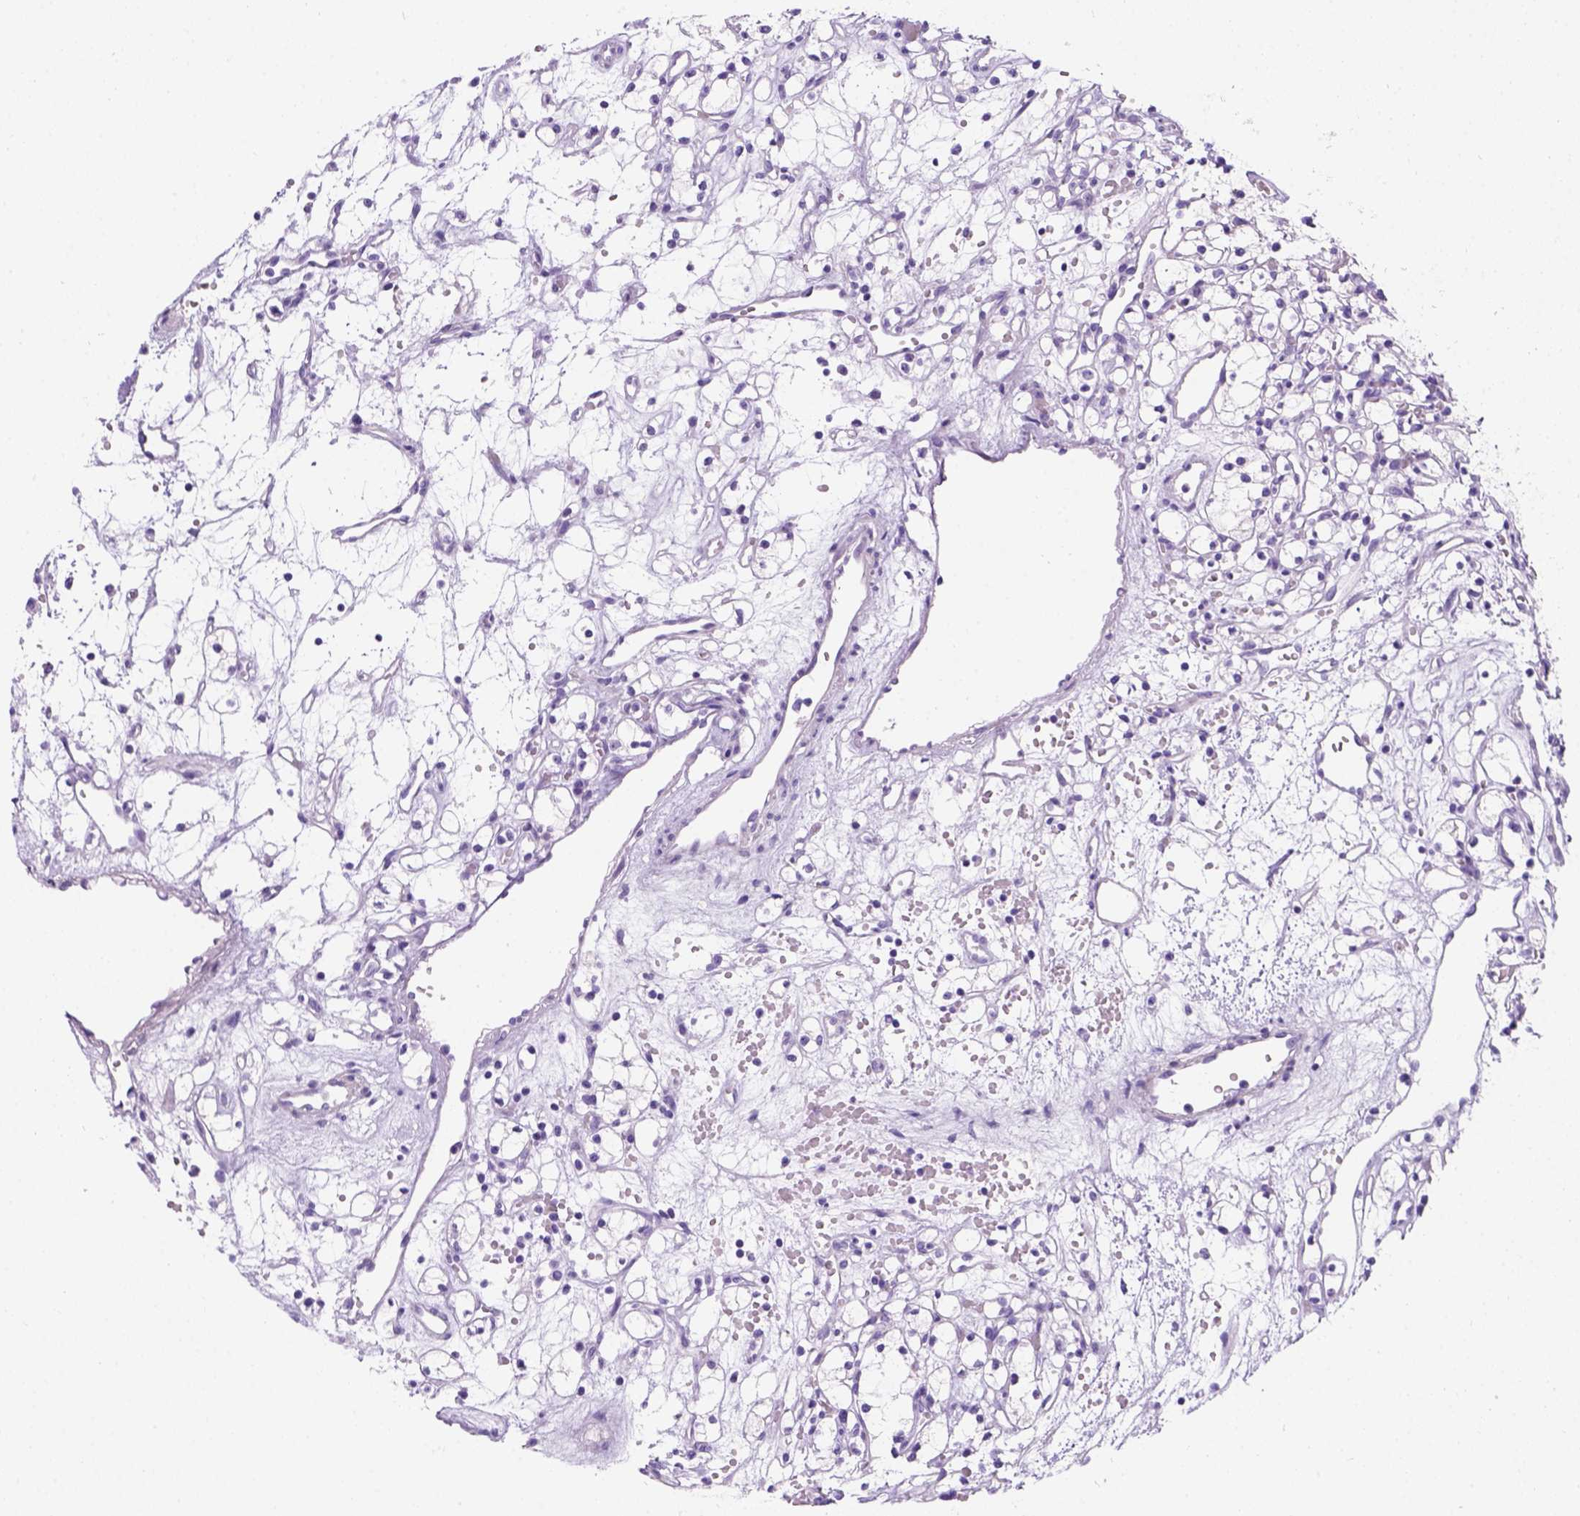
{"staining": {"intensity": "negative", "quantity": "none", "location": "none"}, "tissue": "renal cancer", "cell_type": "Tumor cells", "image_type": "cancer", "snomed": [{"axis": "morphology", "description": "Adenocarcinoma, NOS"}, {"axis": "topography", "description": "Kidney"}], "caption": "Histopathology image shows no significant protein staining in tumor cells of renal cancer (adenocarcinoma). (Stains: DAB (3,3'-diaminobenzidine) IHC with hematoxylin counter stain, Microscopy: brightfield microscopy at high magnification).", "gene": "C7orf57", "patient": {"sex": "female", "age": 59}}